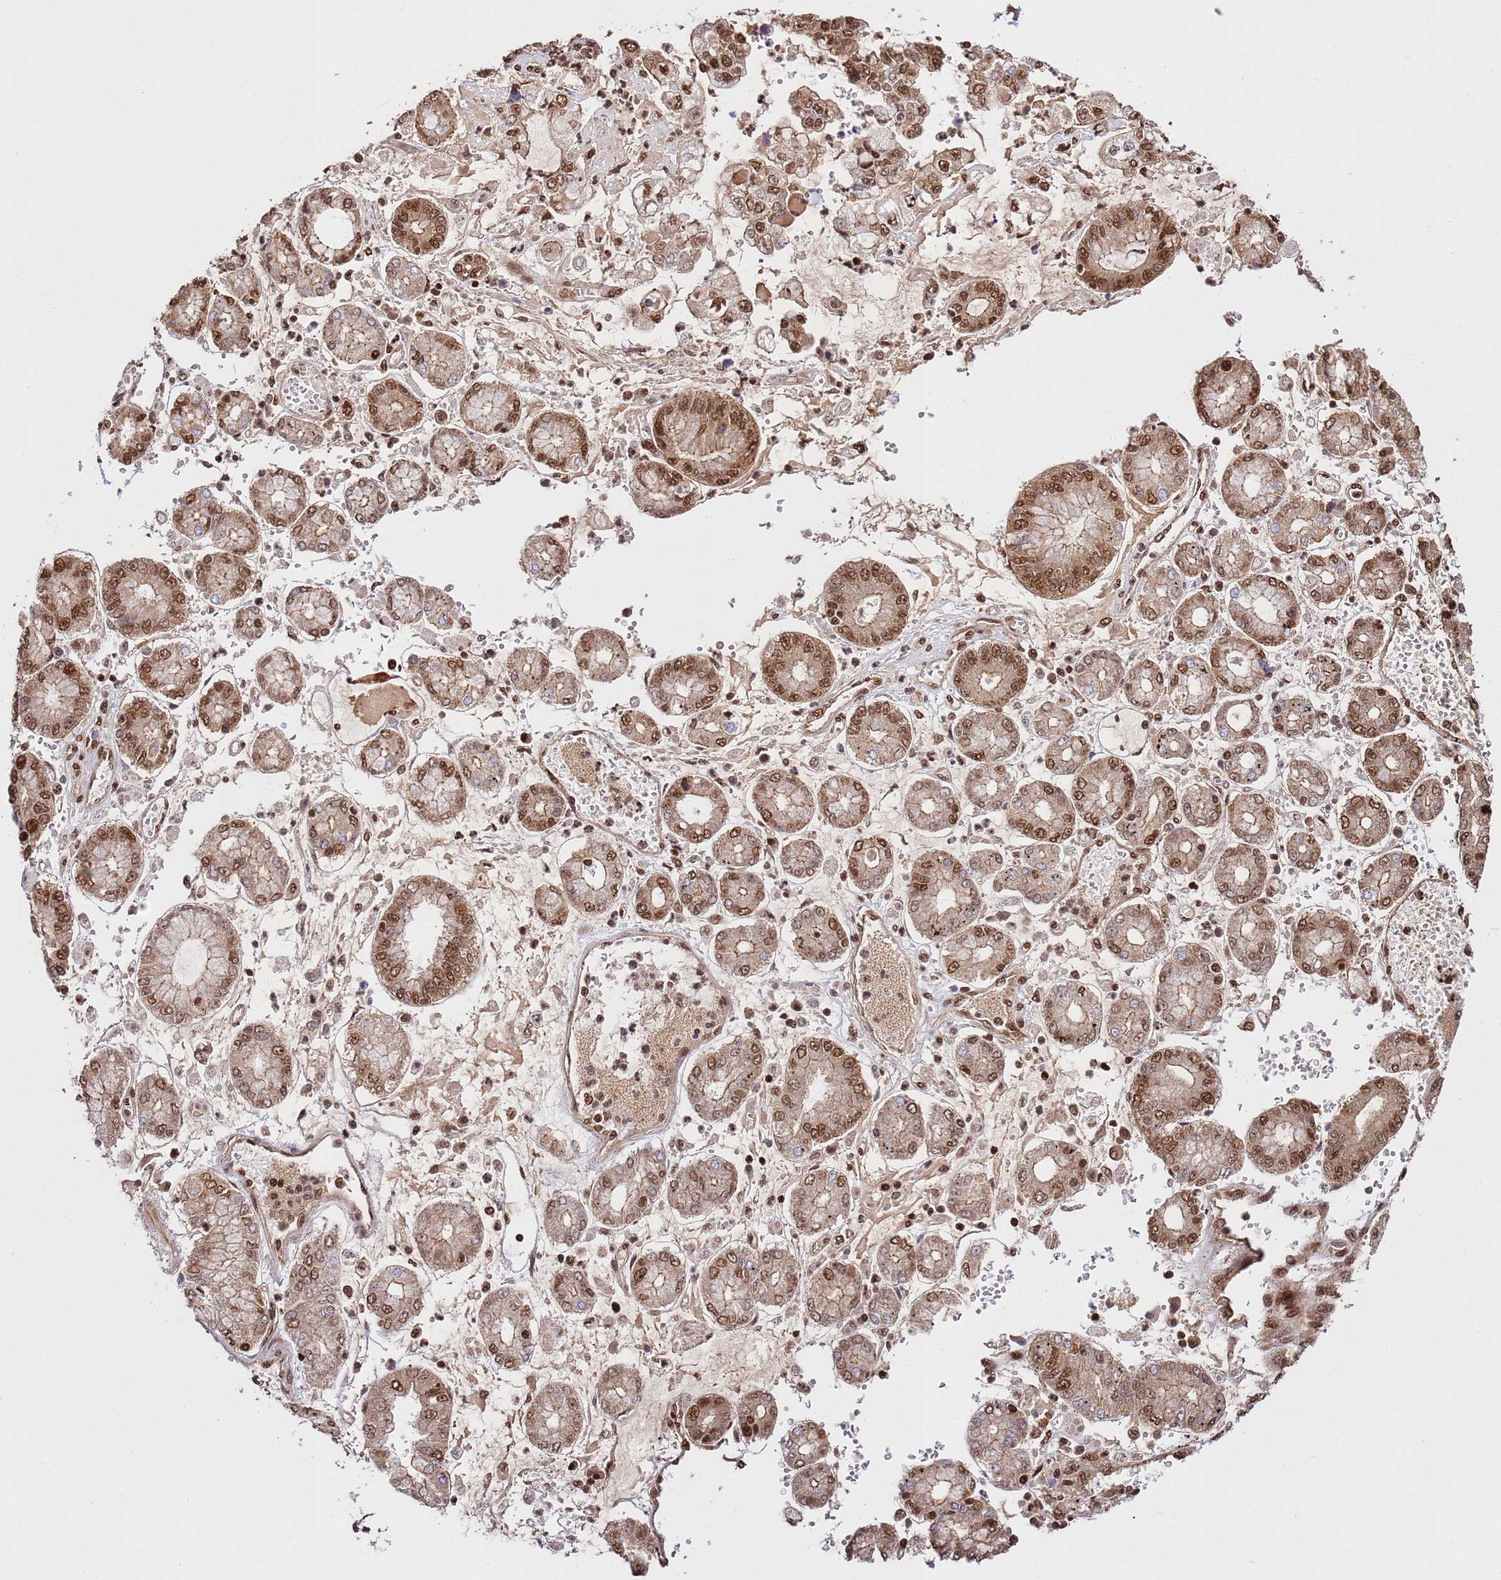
{"staining": {"intensity": "moderate", "quantity": ">75%", "location": "nuclear"}, "tissue": "stomach cancer", "cell_type": "Tumor cells", "image_type": "cancer", "snomed": [{"axis": "morphology", "description": "Adenocarcinoma, NOS"}, {"axis": "topography", "description": "Stomach"}], "caption": "Stomach cancer tissue exhibits moderate nuclear expression in about >75% of tumor cells", "gene": "ZBTB12", "patient": {"sex": "male", "age": 76}}